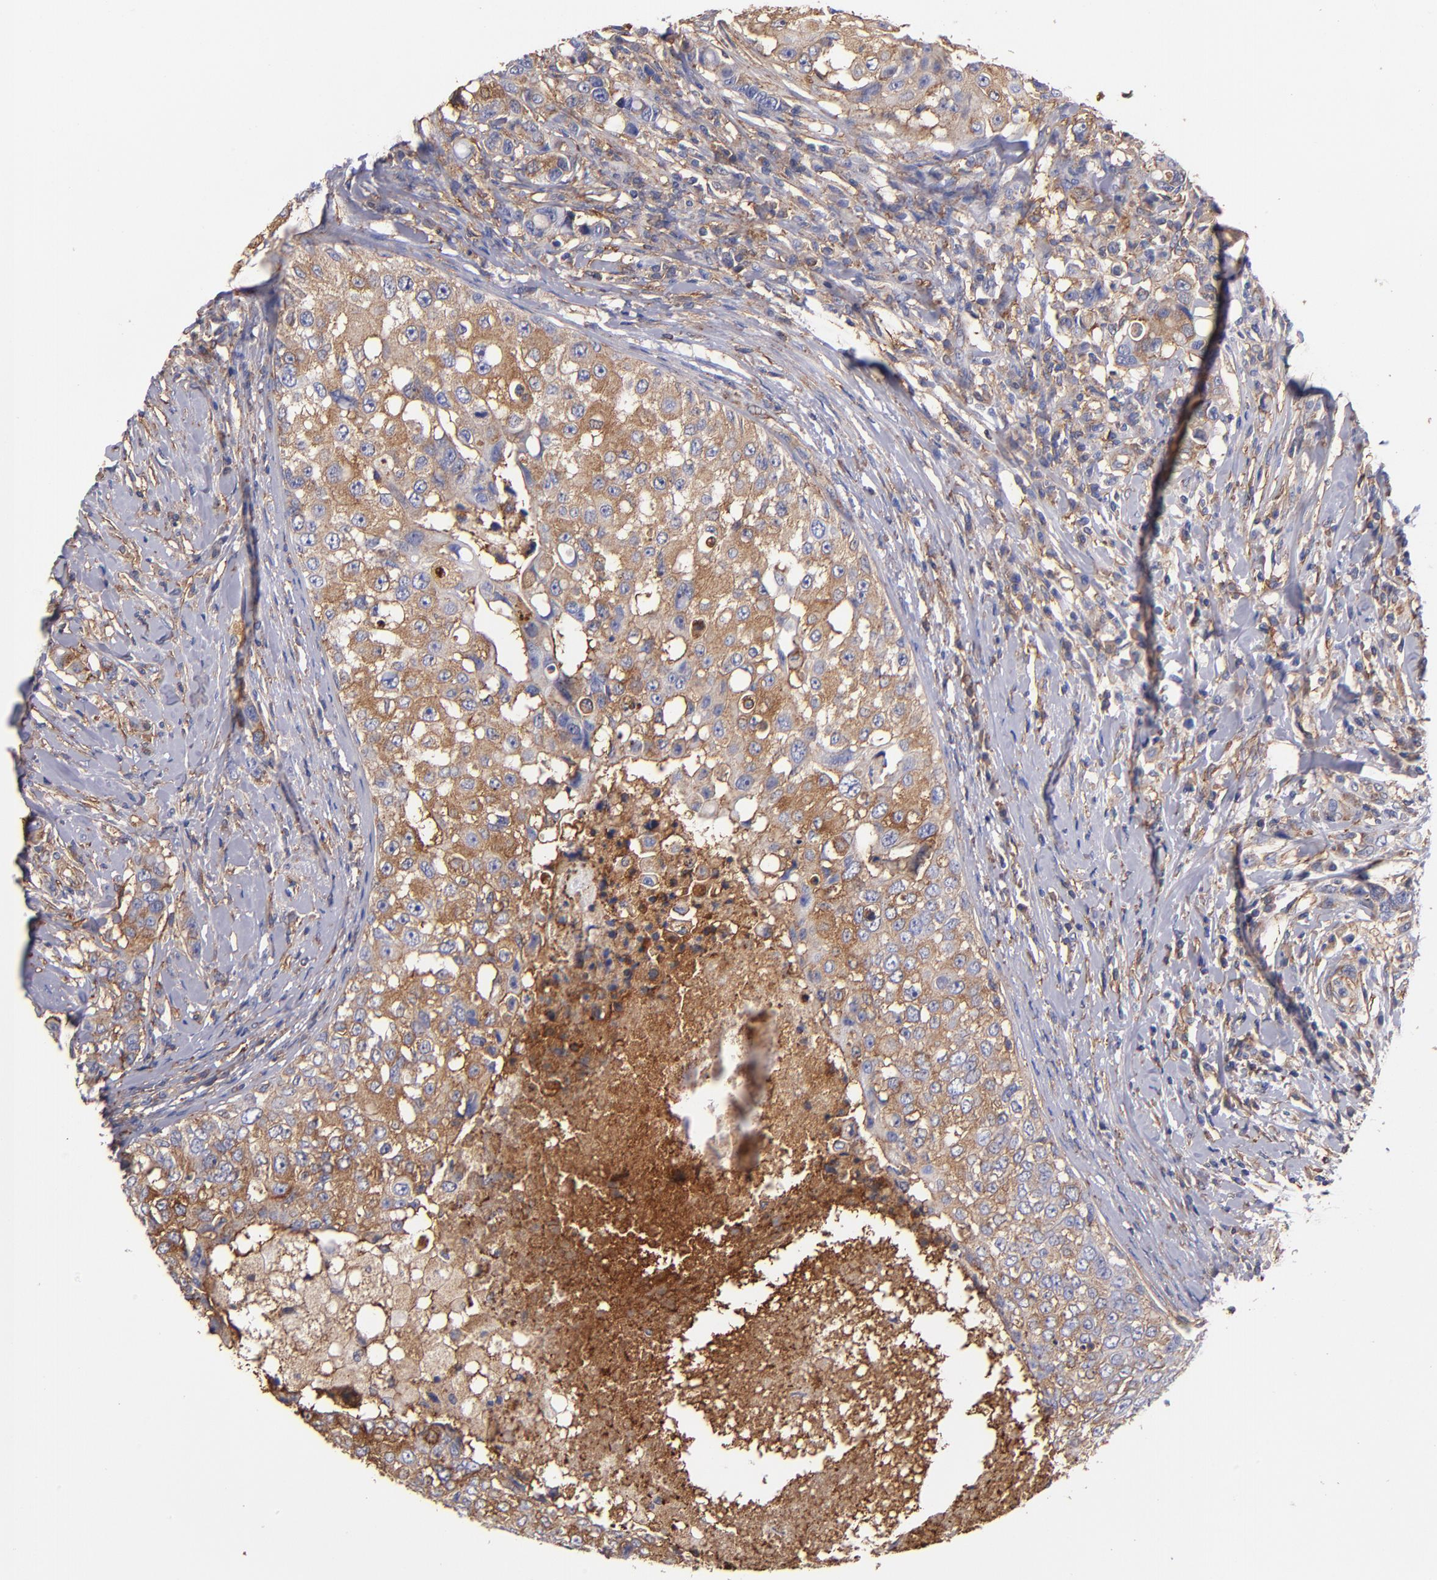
{"staining": {"intensity": "moderate", "quantity": "25%-75%", "location": "cytoplasmic/membranous"}, "tissue": "breast cancer", "cell_type": "Tumor cells", "image_type": "cancer", "snomed": [{"axis": "morphology", "description": "Duct carcinoma"}, {"axis": "topography", "description": "Breast"}], "caption": "A medium amount of moderate cytoplasmic/membranous expression is identified in about 25%-75% of tumor cells in infiltrating ductal carcinoma (breast) tissue. (Brightfield microscopy of DAB IHC at high magnification).", "gene": "MVP", "patient": {"sex": "female", "age": 27}}